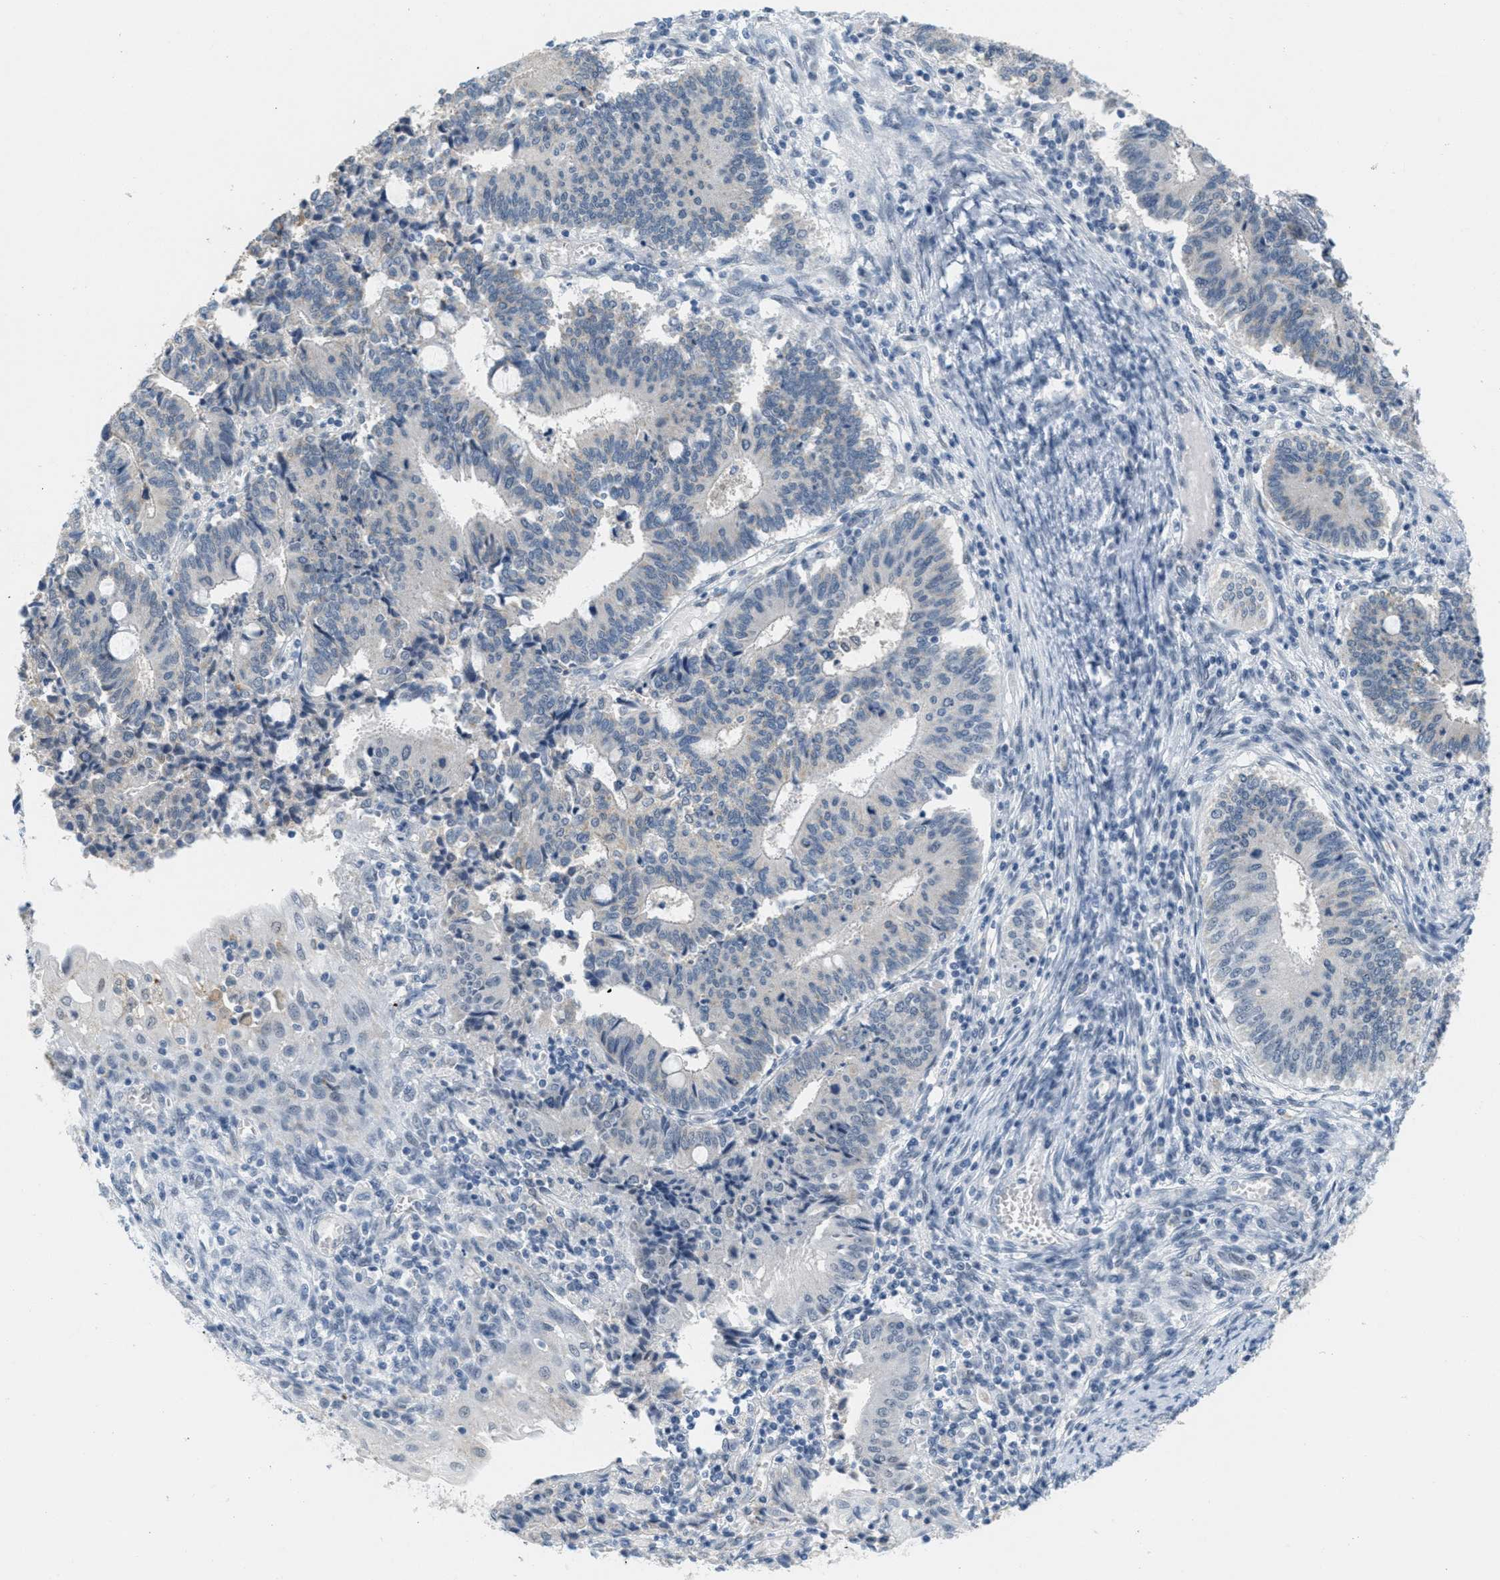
{"staining": {"intensity": "negative", "quantity": "none", "location": "none"}, "tissue": "cervical cancer", "cell_type": "Tumor cells", "image_type": "cancer", "snomed": [{"axis": "morphology", "description": "Adenocarcinoma, NOS"}, {"axis": "topography", "description": "Cervix"}], "caption": "Immunohistochemical staining of cervical cancer (adenocarcinoma) demonstrates no significant expression in tumor cells.", "gene": "HS3ST2", "patient": {"sex": "female", "age": 44}}